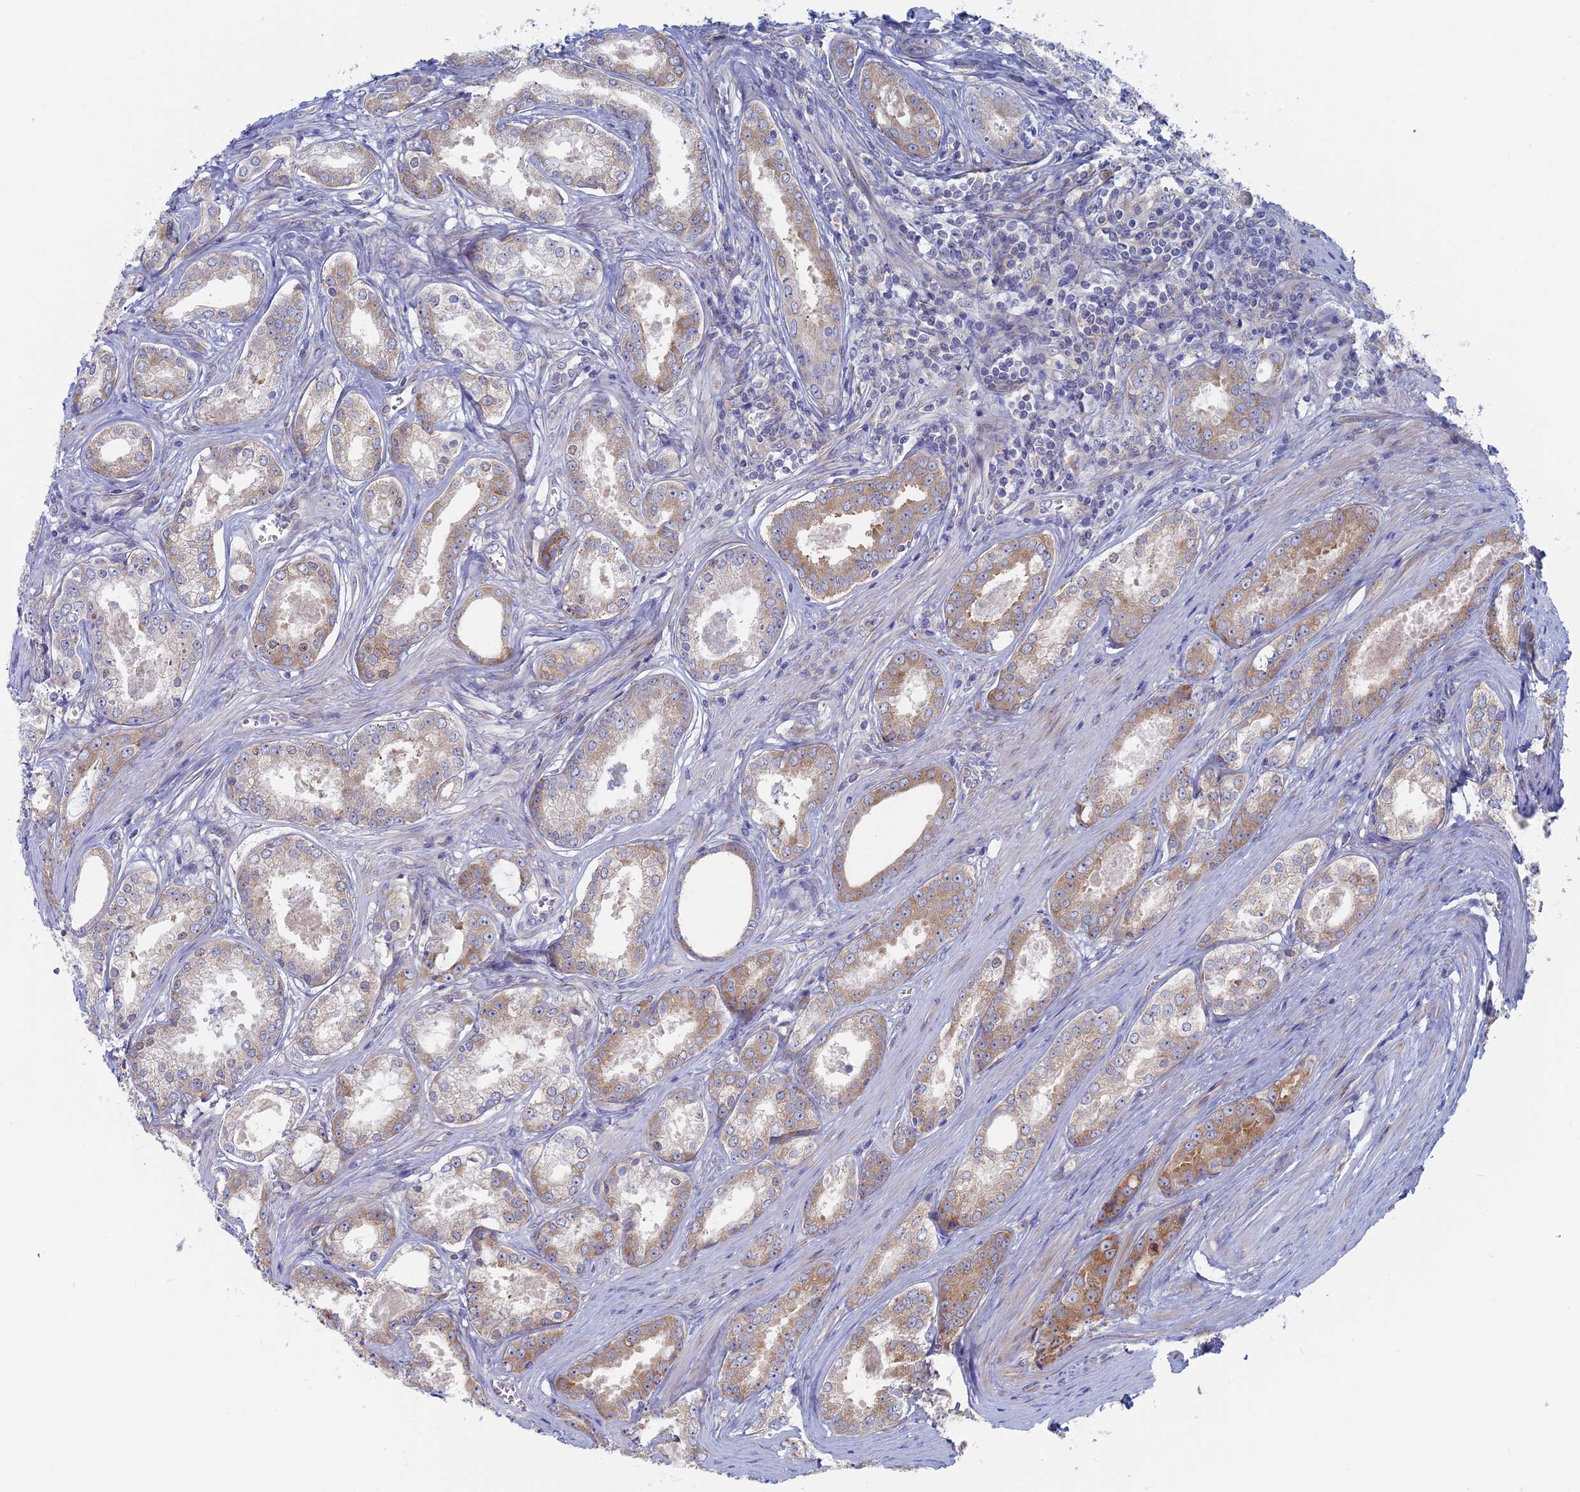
{"staining": {"intensity": "moderate", "quantity": "25%-75%", "location": "cytoplasmic/membranous"}, "tissue": "prostate cancer", "cell_type": "Tumor cells", "image_type": "cancer", "snomed": [{"axis": "morphology", "description": "Adenocarcinoma, Low grade"}, {"axis": "topography", "description": "Prostate"}], "caption": "Approximately 25%-75% of tumor cells in human prostate adenocarcinoma (low-grade) exhibit moderate cytoplasmic/membranous protein staining as visualized by brown immunohistochemical staining.", "gene": "TBC1D30", "patient": {"sex": "male", "age": 68}}